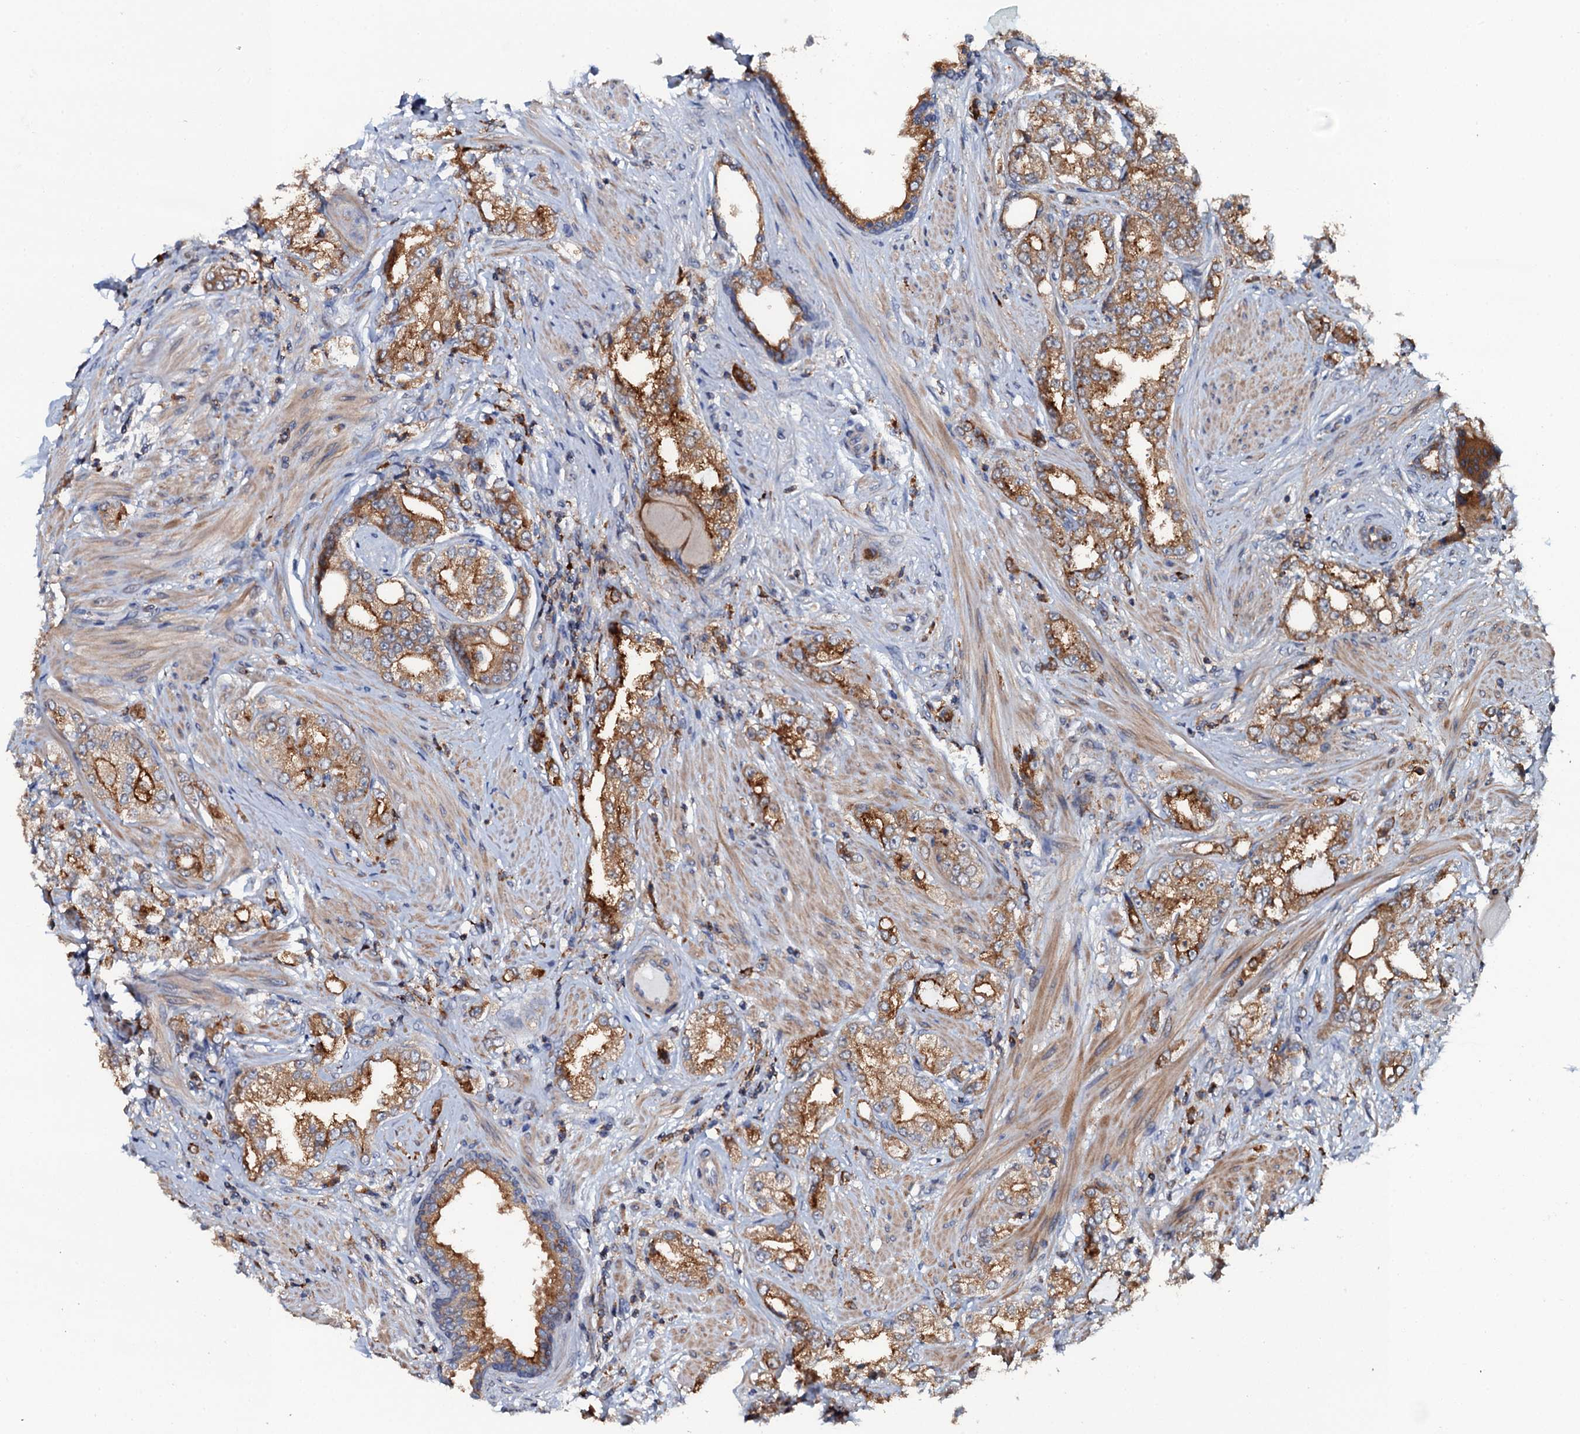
{"staining": {"intensity": "strong", "quantity": ">75%", "location": "cytoplasmic/membranous"}, "tissue": "prostate cancer", "cell_type": "Tumor cells", "image_type": "cancer", "snomed": [{"axis": "morphology", "description": "Adenocarcinoma, High grade"}, {"axis": "topography", "description": "Prostate"}], "caption": "About >75% of tumor cells in prostate adenocarcinoma (high-grade) show strong cytoplasmic/membranous protein positivity as visualized by brown immunohistochemical staining.", "gene": "VAMP8", "patient": {"sex": "male", "age": 64}}